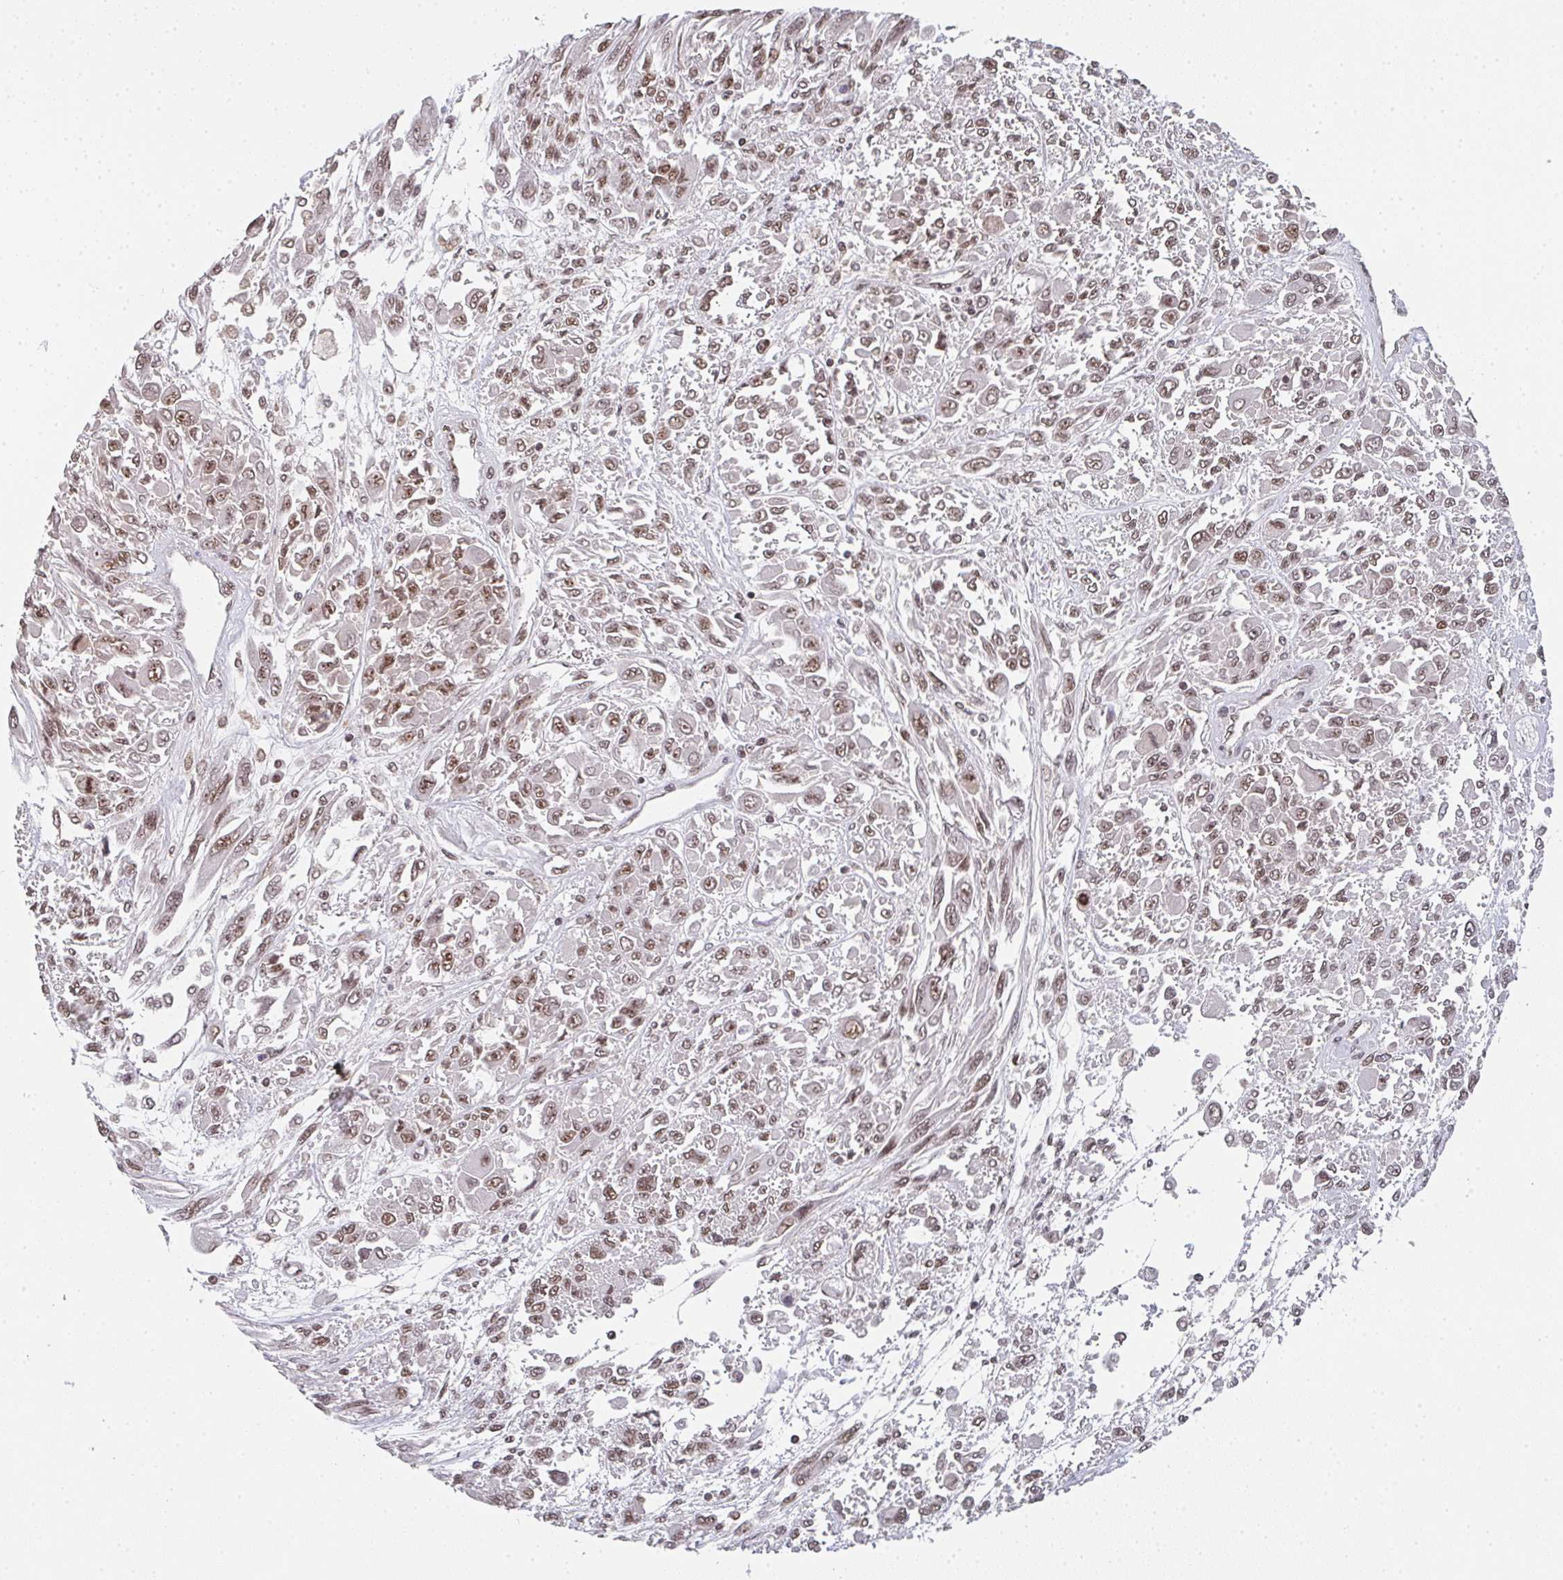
{"staining": {"intensity": "moderate", "quantity": ">75%", "location": "nuclear"}, "tissue": "melanoma", "cell_type": "Tumor cells", "image_type": "cancer", "snomed": [{"axis": "morphology", "description": "Malignant melanoma, NOS"}, {"axis": "topography", "description": "Skin"}], "caption": "IHC histopathology image of neoplastic tissue: human malignant melanoma stained using immunohistochemistry (IHC) displays medium levels of moderate protein expression localized specifically in the nuclear of tumor cells, appearing as a nuclear brown color.", "gene": "DKC1", "patient": {"sex": "female", "age": 91}}